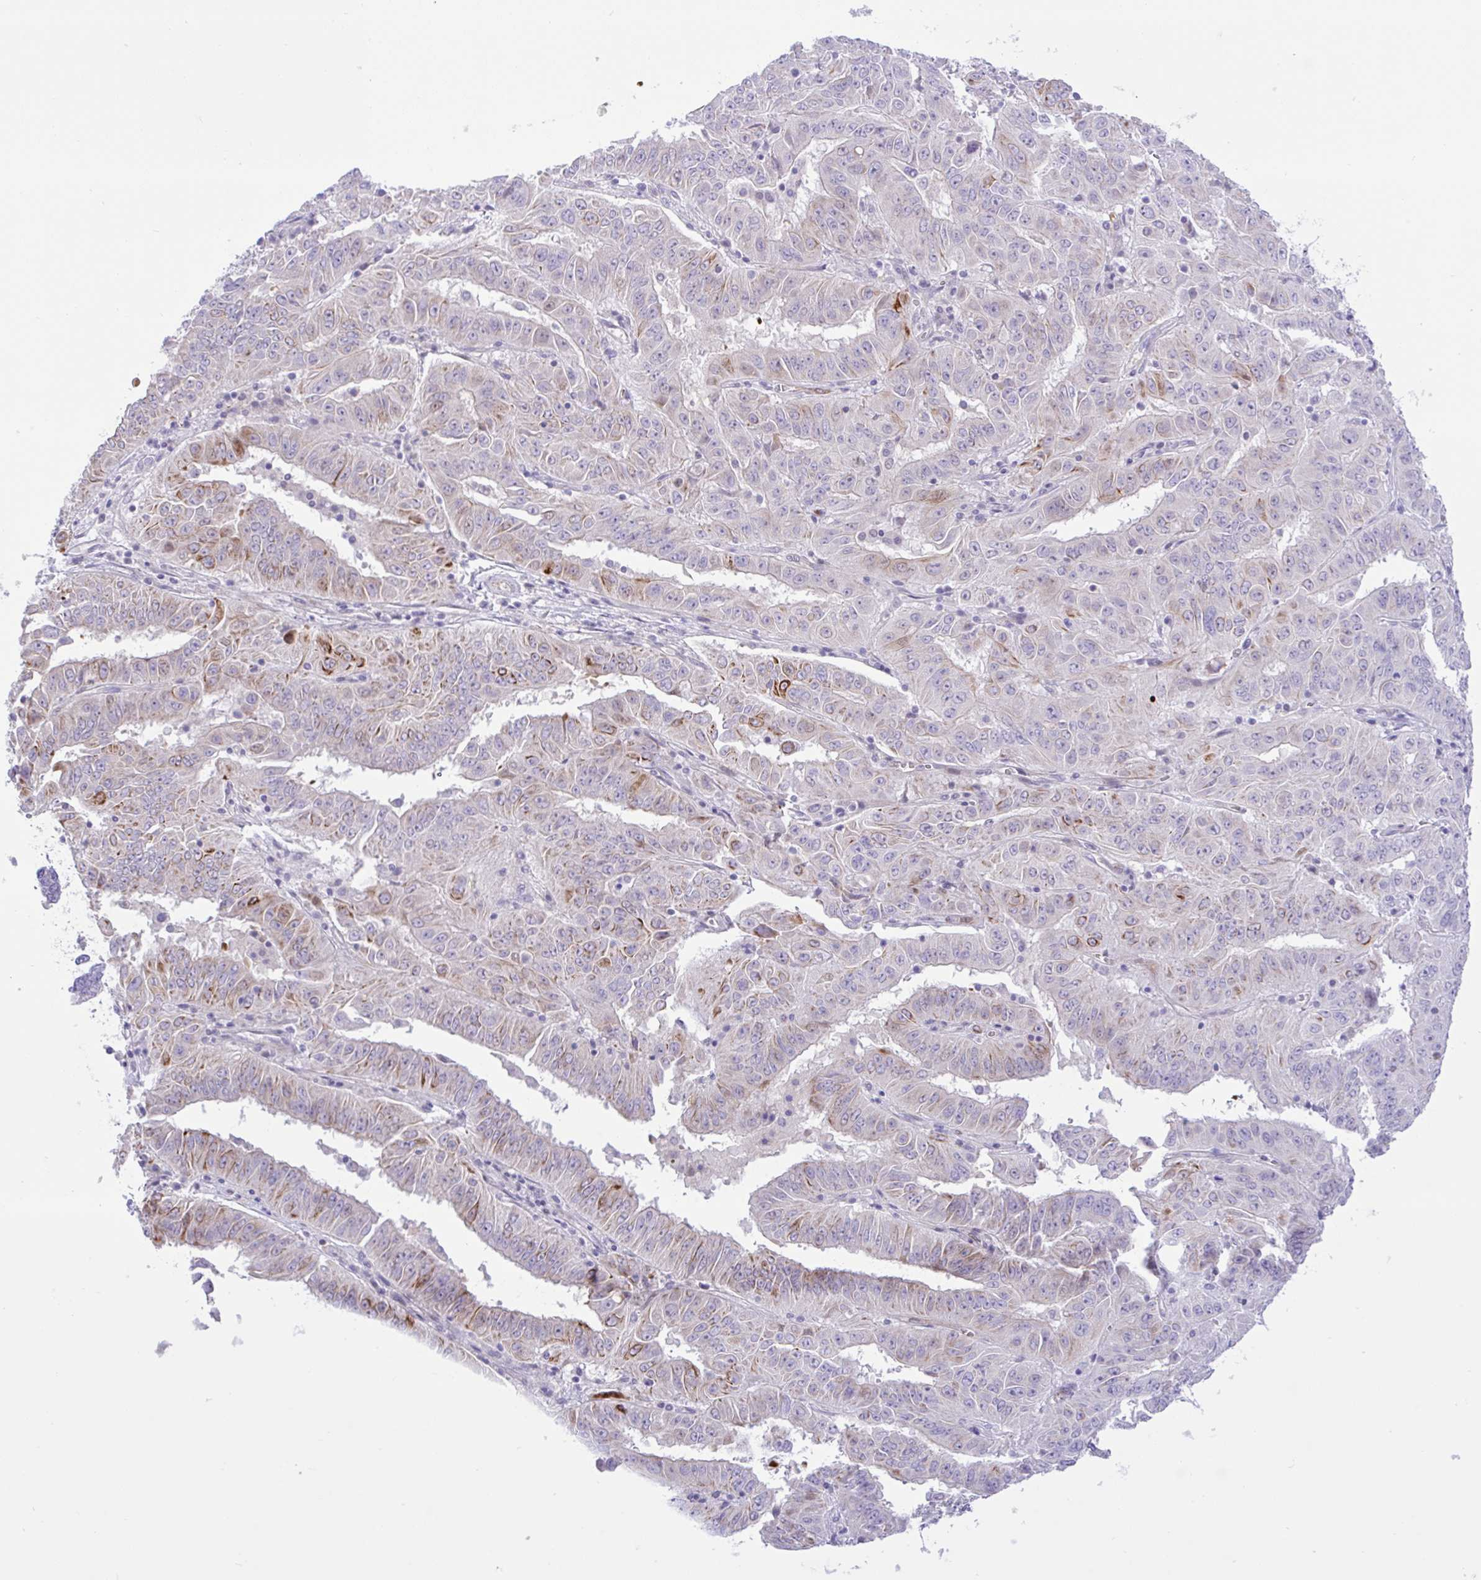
{"staining": {"intensity": "moderate", "quantity": "<25%", "location": "cytoplasmic/membranous"}, "tissue": "pancreatic cancer", "cell_type": "Tumor cells", "image_type": "cancer", "snomed": [{"axis": "morphology", "description": "Adenocarcinoma, NOS"}, {"axis": "topography", "description": "Pancreas"}], "caption": "A brown stain highlights moderate cytoplasmic/membranous staining of a protein in pancreatic cancer (adenocarcinoma) tumor cells. (Brightfield microscopy of DAB IHC at high magnification).", "gene": "ZNF101", "patient": {"sex": "male", "age": 63}}